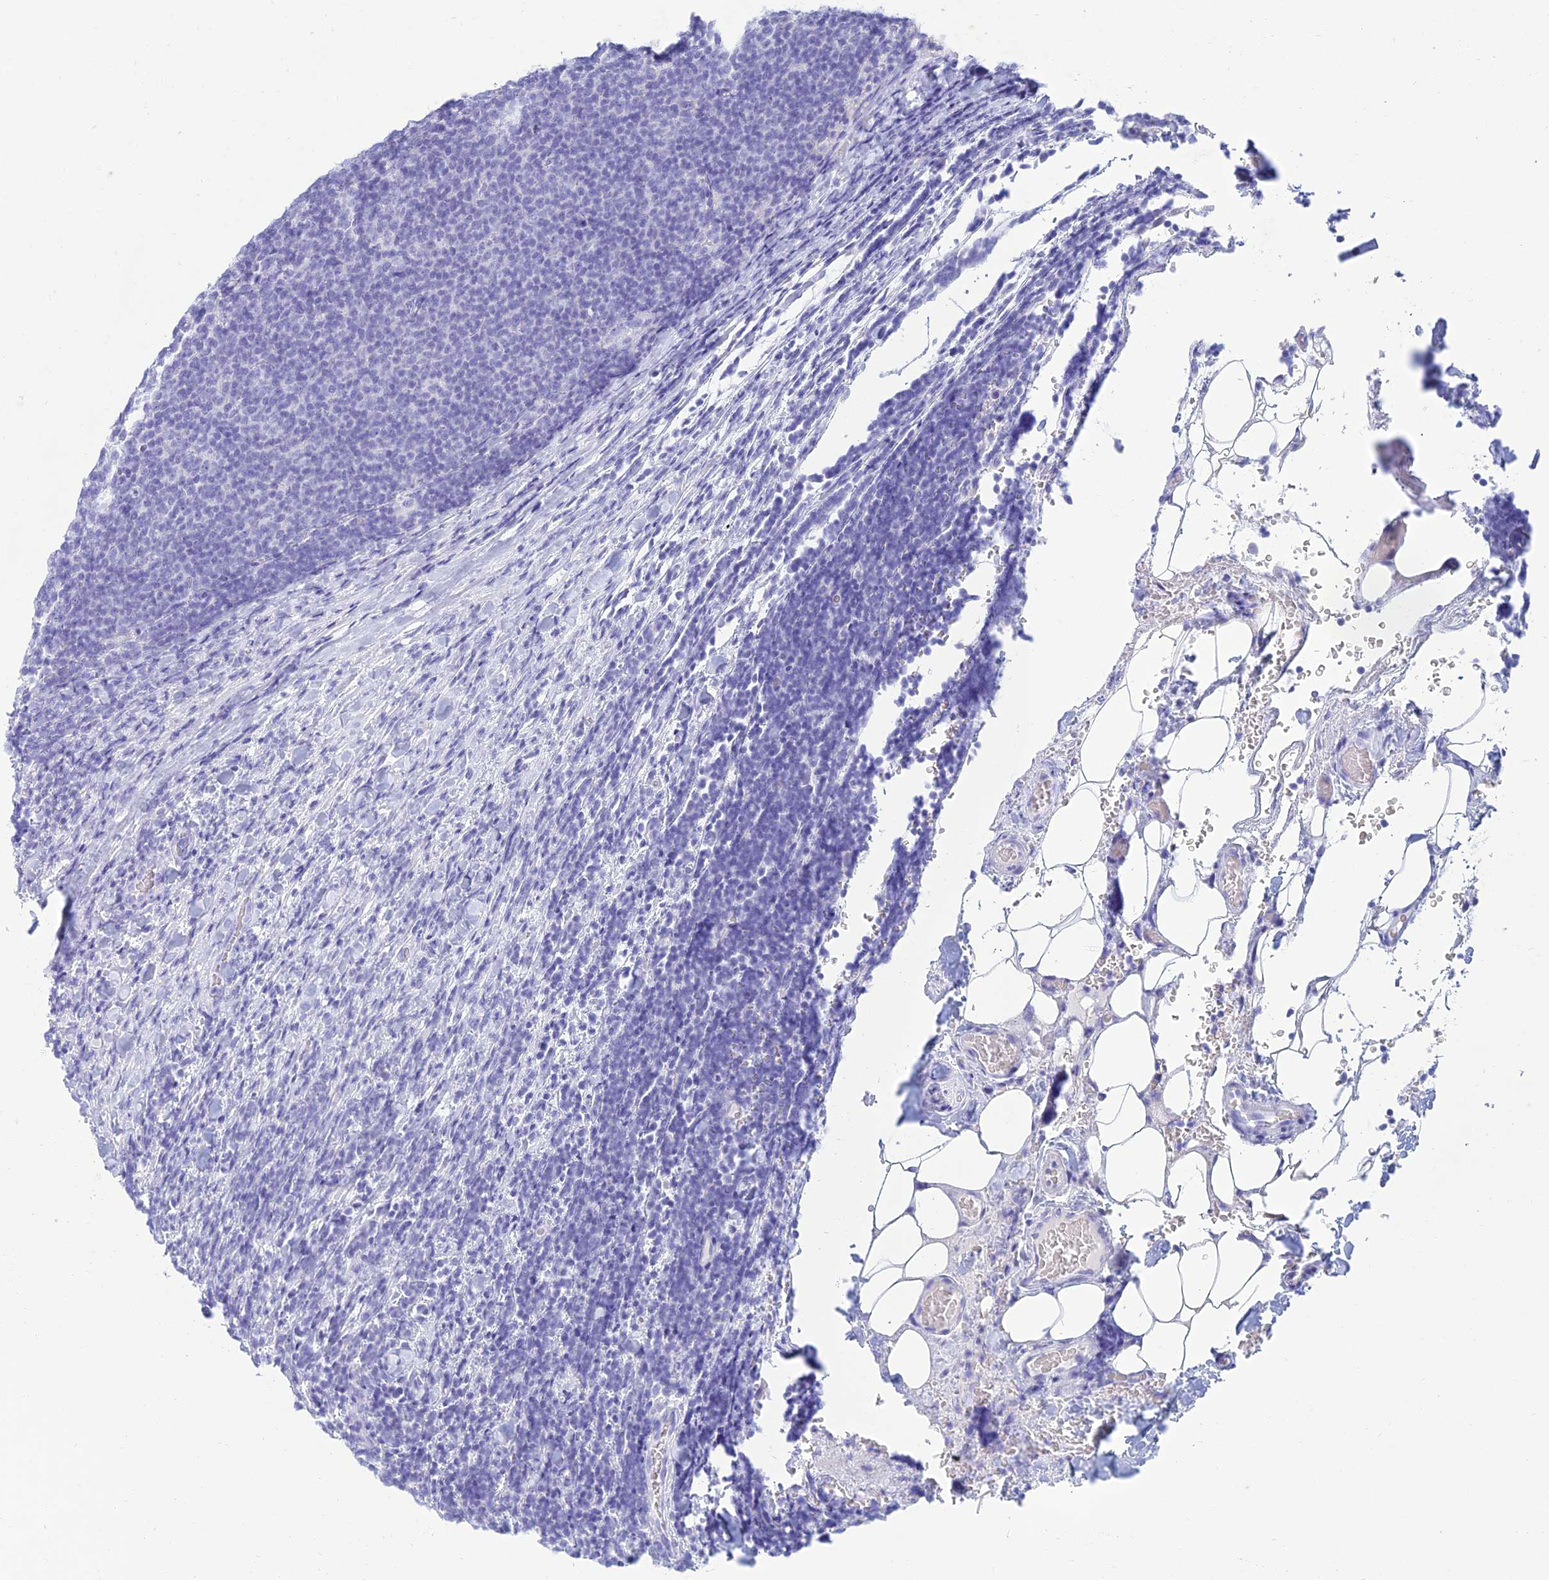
{"staining": {"intensity": "negative", "quantity": "none", "location": "none"}, "tissue": "lymphoma", "cell_type": "Tumor cells", "image_type": "cancer", "snomed": [{"axis": "morphology", "description": "Malignant lymphoma, non-Hodgkin's type, Low grade"}, {"axis": "topography", "description": "Lymph node"}], "caption": "Histopathology image shows no significant protein positivity in tumor cells of malignant lymphoma, non-Hodgkin's type (low-grade). (DAB (3,3'-diaminobenzidine) IHC visualized using brightfield microscopy, high magnification).", "gene": "MAL2", "patient": {"sex": "male", "age": 66}}